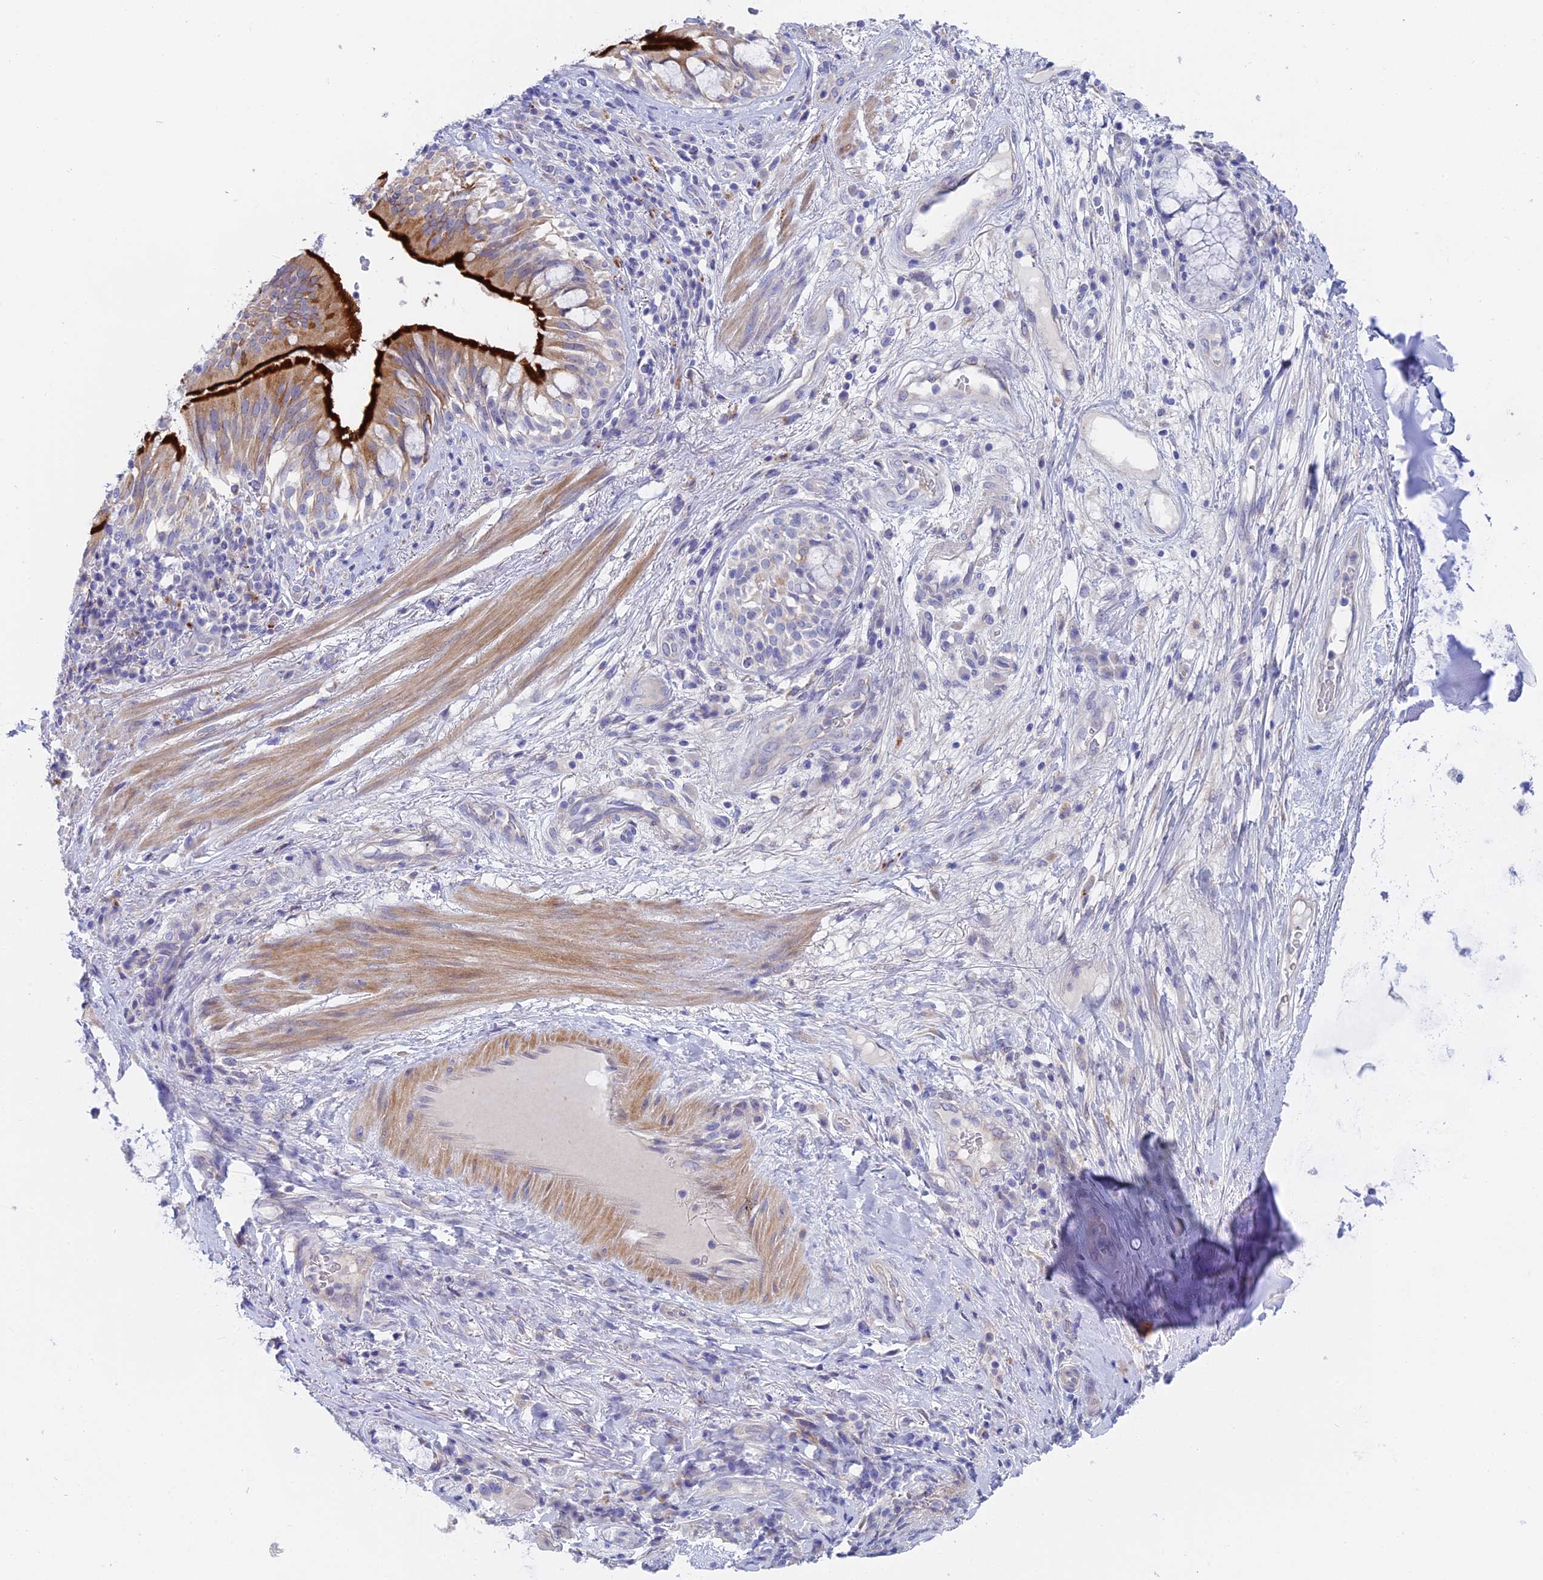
{"staining": {"intensity": "negative", "quantity": "none", "location": "none"}, "tissue": "adipose tissue", "cell_type": "Adipocytes", "image_type": "normal", "snomed": [{"axis": "morphology", "description": "Normal tissue, NOS"}, {"axis": "morphology", "description": "Squamous cell carcinoma, NOS"}, {"axis": "topography", "description": "Bronchus"}, {"axis": "topography", "description": "Lung"}], "caption": "Photomicrograph shows no protein positivity in adipocytes of benign adipose tissue. (DAB (3,3'-diaminobenzidine) immunohistochemistry (IHC) visualized using brightfield microscopy, high magnification).", "gene": "GLB1L", "patient": {"sex": "male", "age": 64}}